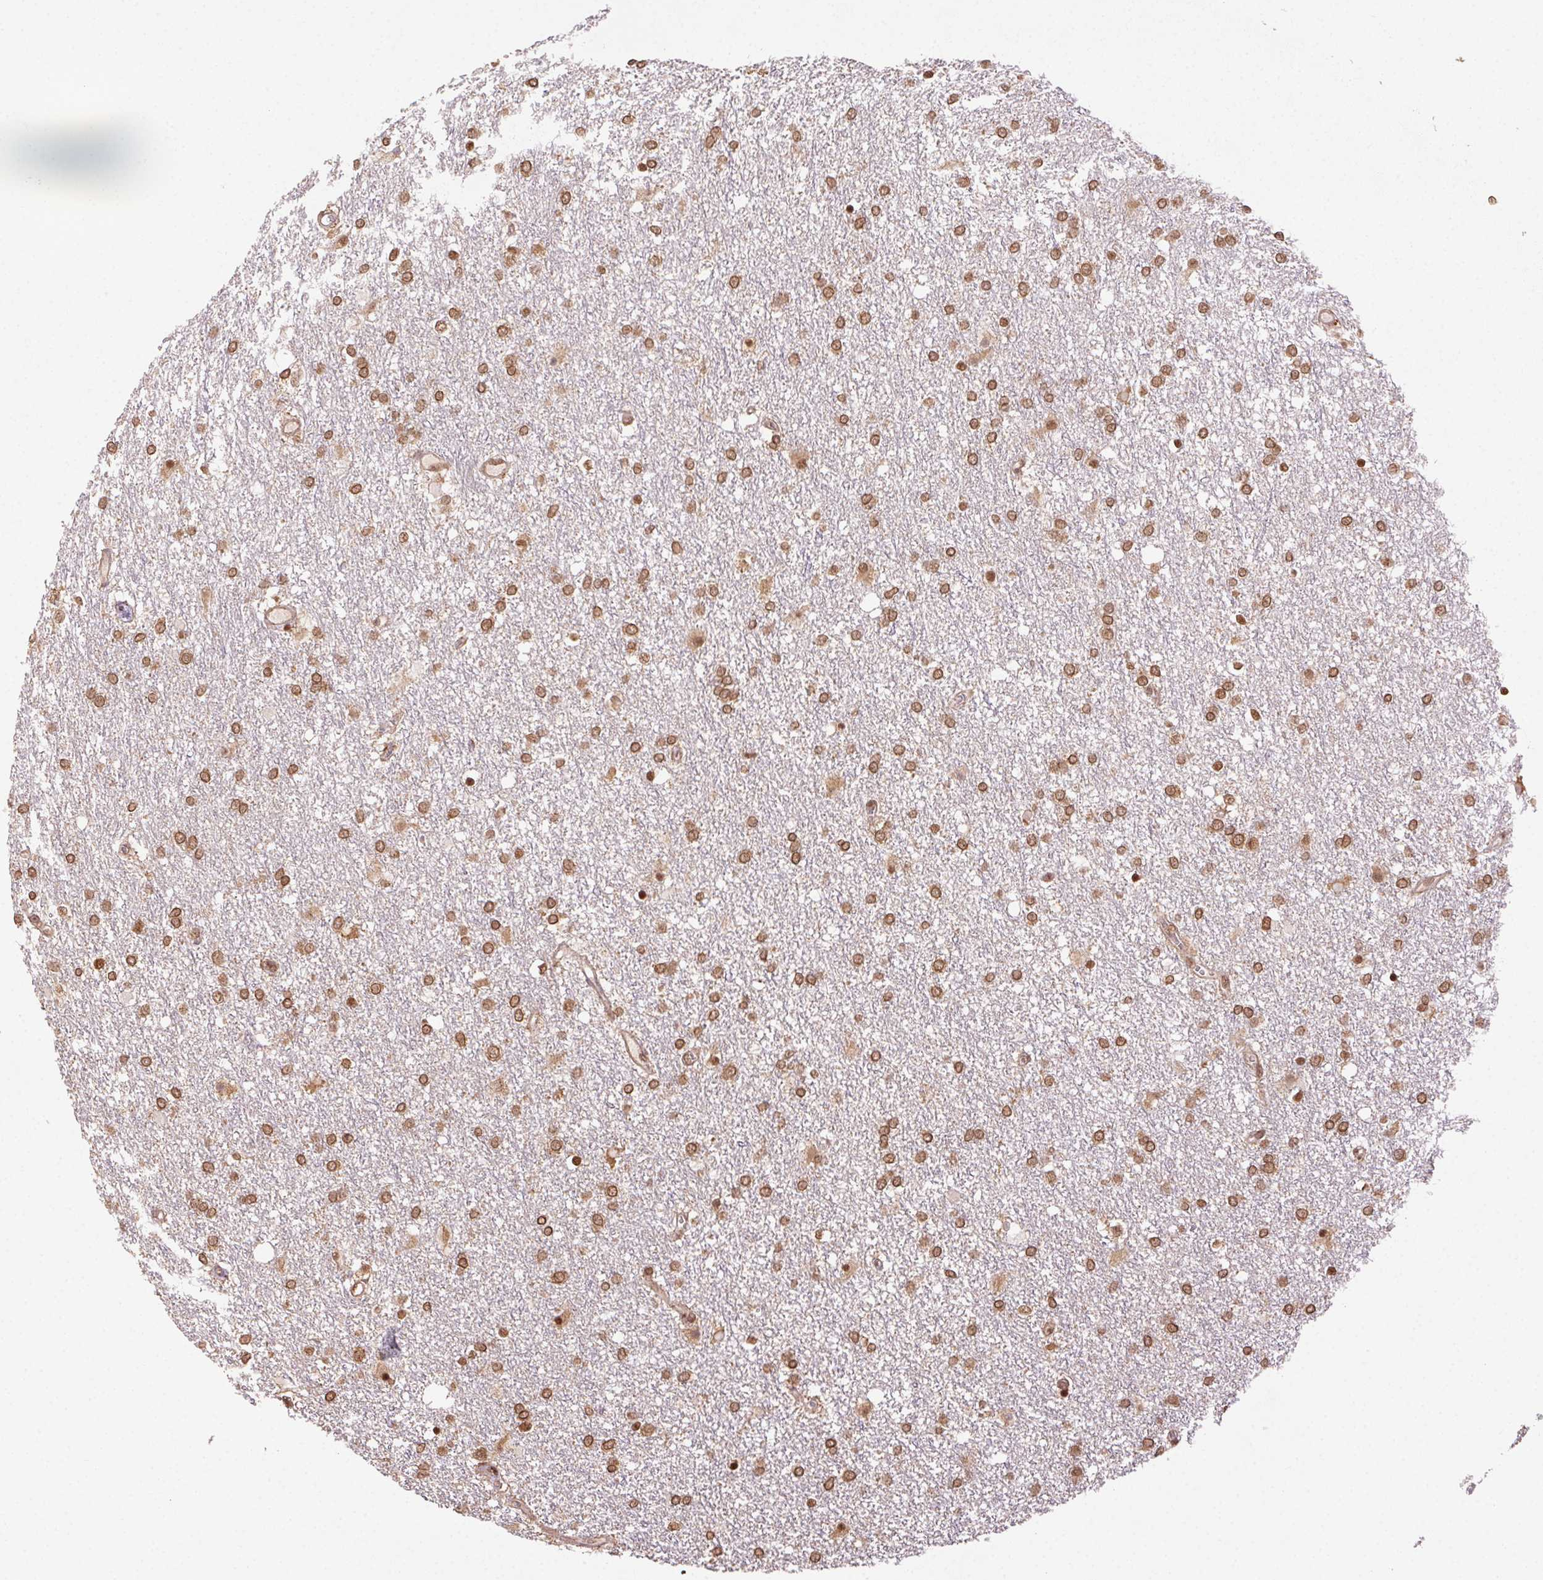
{"staining": {"intensity": "moderate", "quantity": ">75%", "location": "cytoplasmic/membranous,nuclear"}, "tissue": "glioma", "cell_type": "Tumor cells", "image_type": "cancer", "snomed": [{"axis": "morphology", "description": "Glioma, malignant, High grade"}, {"axis": "topography", "description": "Brain"}], "caption": "Protein staining reveals moderate cytoplasmic/membranous and nuclear positivity in about >75% of tumor cells in glioma. The staining is performed using DAB (3,3'-diaminobenzidine) brown chromogen to label protein expression. The nuclei are counter-stained blue using hematoxylin.", "gene": "TREML4", "patient": {"sex": "female", "age": 61}}